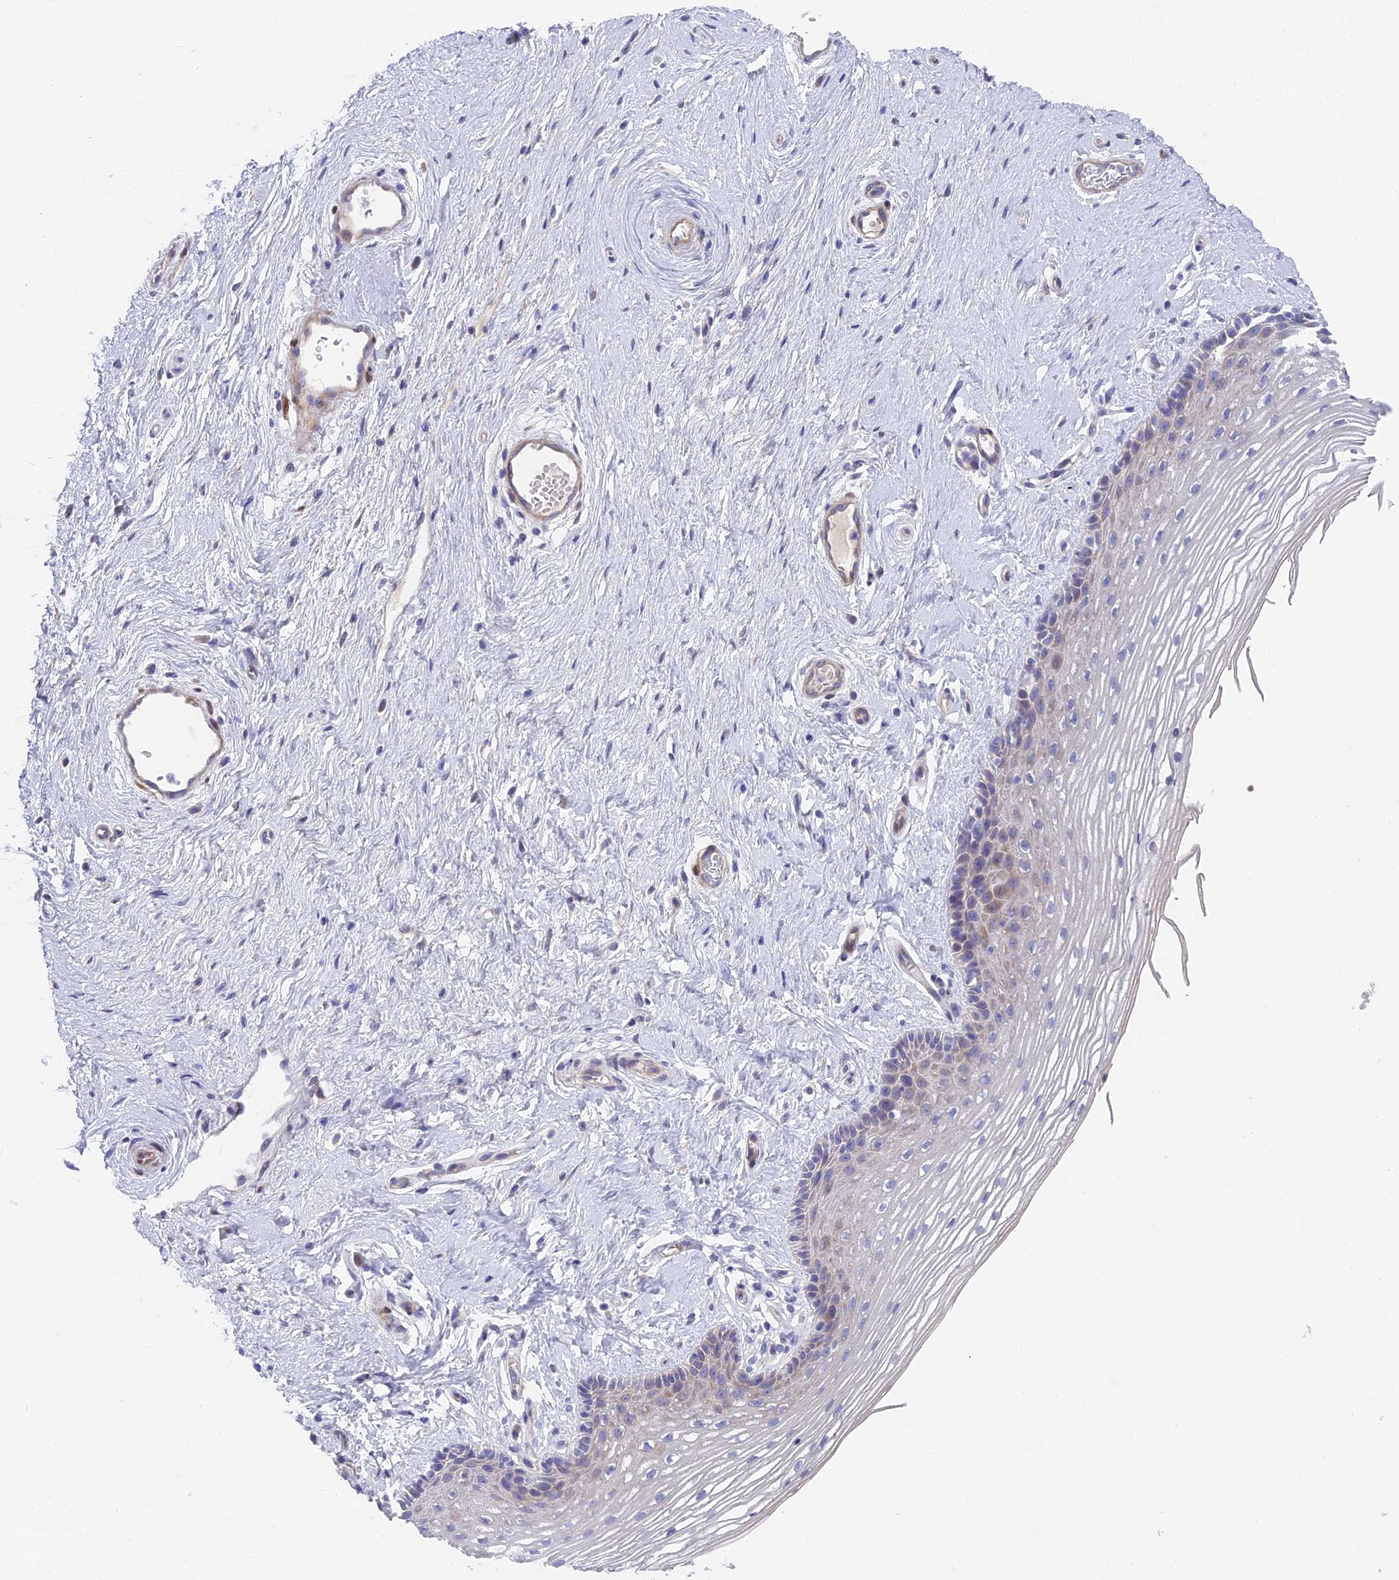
{"staining": {"intensity": "negative", "quantity": "none", "location": "none"}, "tissue": "vagina", "cell_type": "Squamous epithelial cells", "image_type": "normal", "snomed": [{"axis": "morphology", "description": "Normal tissue, NOS"}, {"axis": "topography", "description": "Vagina"}], "caption": "Human vagina stained for a protein using immunohistochemistry (IHC) displays no positivity in squamous epithelial cells.", "gene": "FAM168B", "patient": {"sex": "female", "age": 46}}